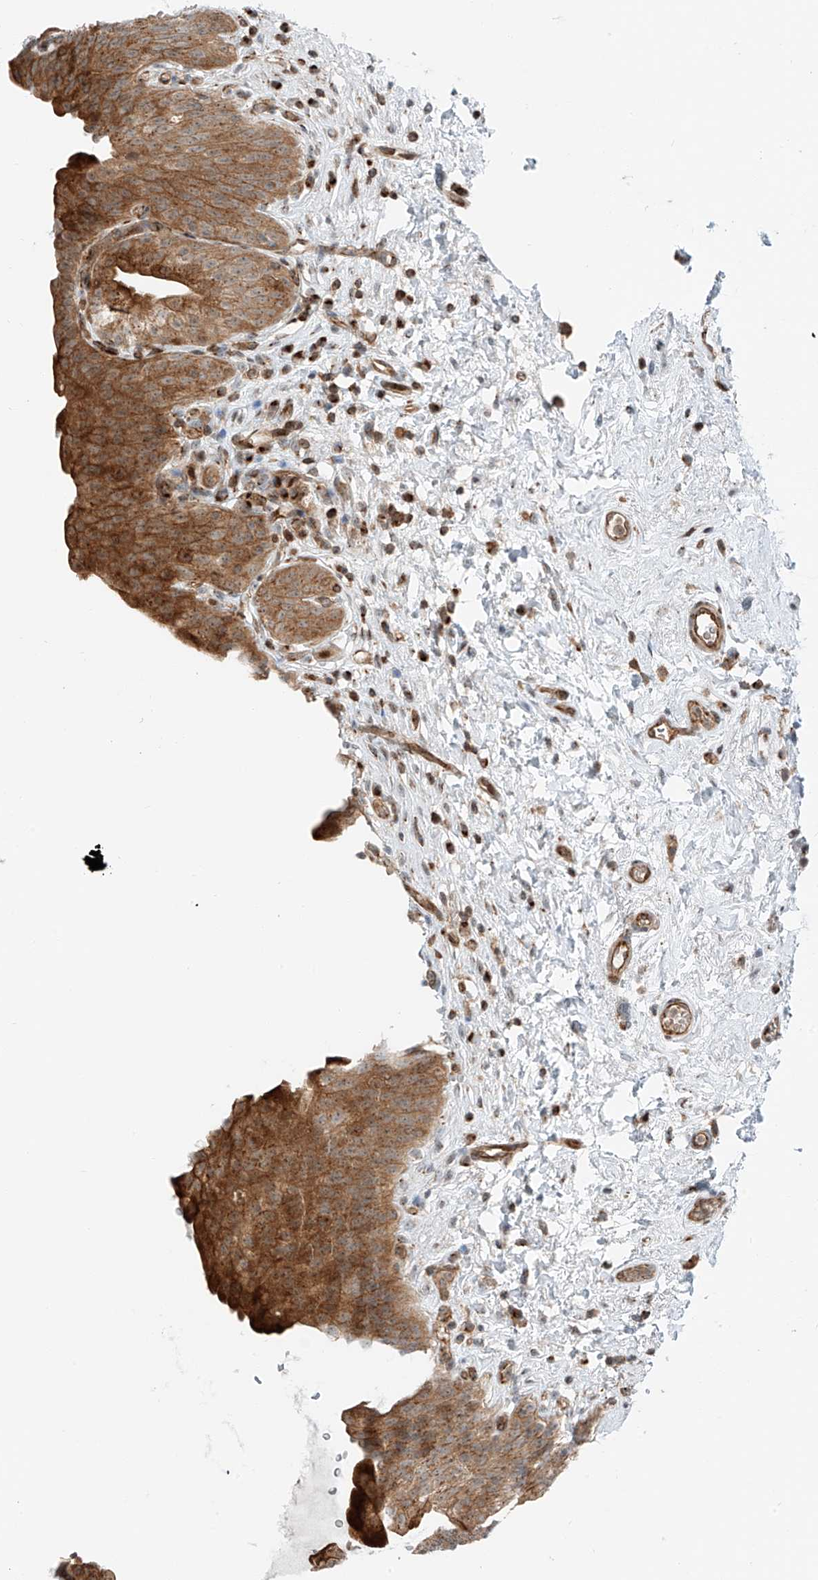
{"staining": {"intensity": "moderate", "quantity": ">75%", "location": "cytoplasmic/membranous"}, "tissue": "urinary bladder", "cell_type": "Urothelial cells", "image_type": "normal", "snomed": [{"axis": "morphology", "description": "Normal tissue, NOS"}, {"axis": "topography", "description": "Urinary bladder"}], "caption": "About >75% of urothelial cells in normal urinary bladder demonstrate moderate cytoplasmic/membranous protein positivity as visualized by brown immunohistochemical staining.", "gene": "USP48", "patient": {"sex": "male", "age": 83}}